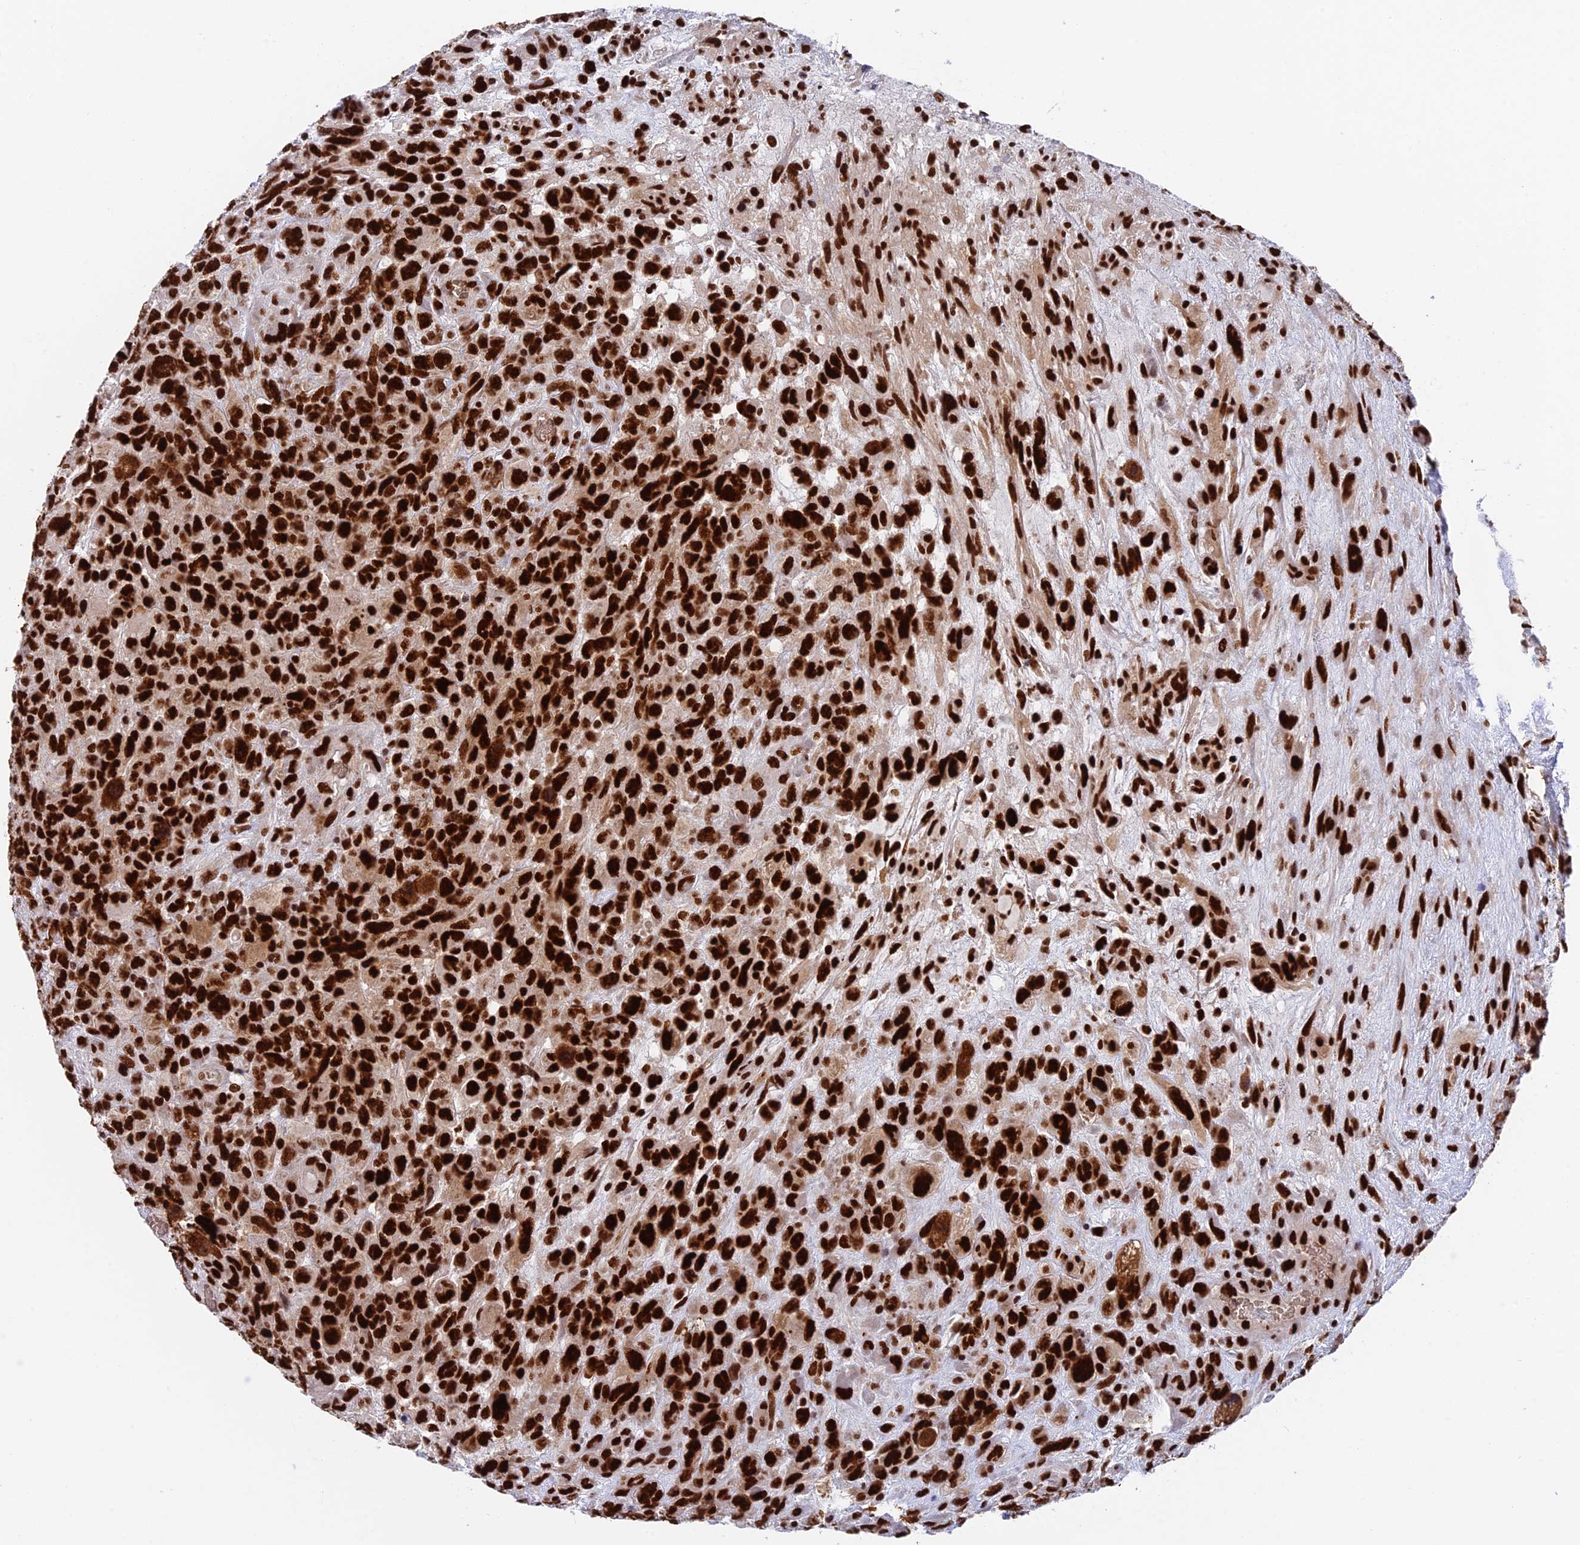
{"staining": {"intensity": "strong", "quantity": ">75%", "location": "nuclear"}, "tissue": "glioma", "cell_type": "Tumor cells", "image_type": "cancer", "snomed": [{"axis": "morphology", "description": "Glioma, malignant, High grade"}, {"axis": "topography", "description": "Brain"}], "caption": "There is high levels of strong nuclear expression in tumor cells of high-grade glioma (malignant), as demonstrated by immunohistochemical staining (brown color).", "gene": "EEF1AKMT3", "patient": {"sex": "male", "age": 61}}